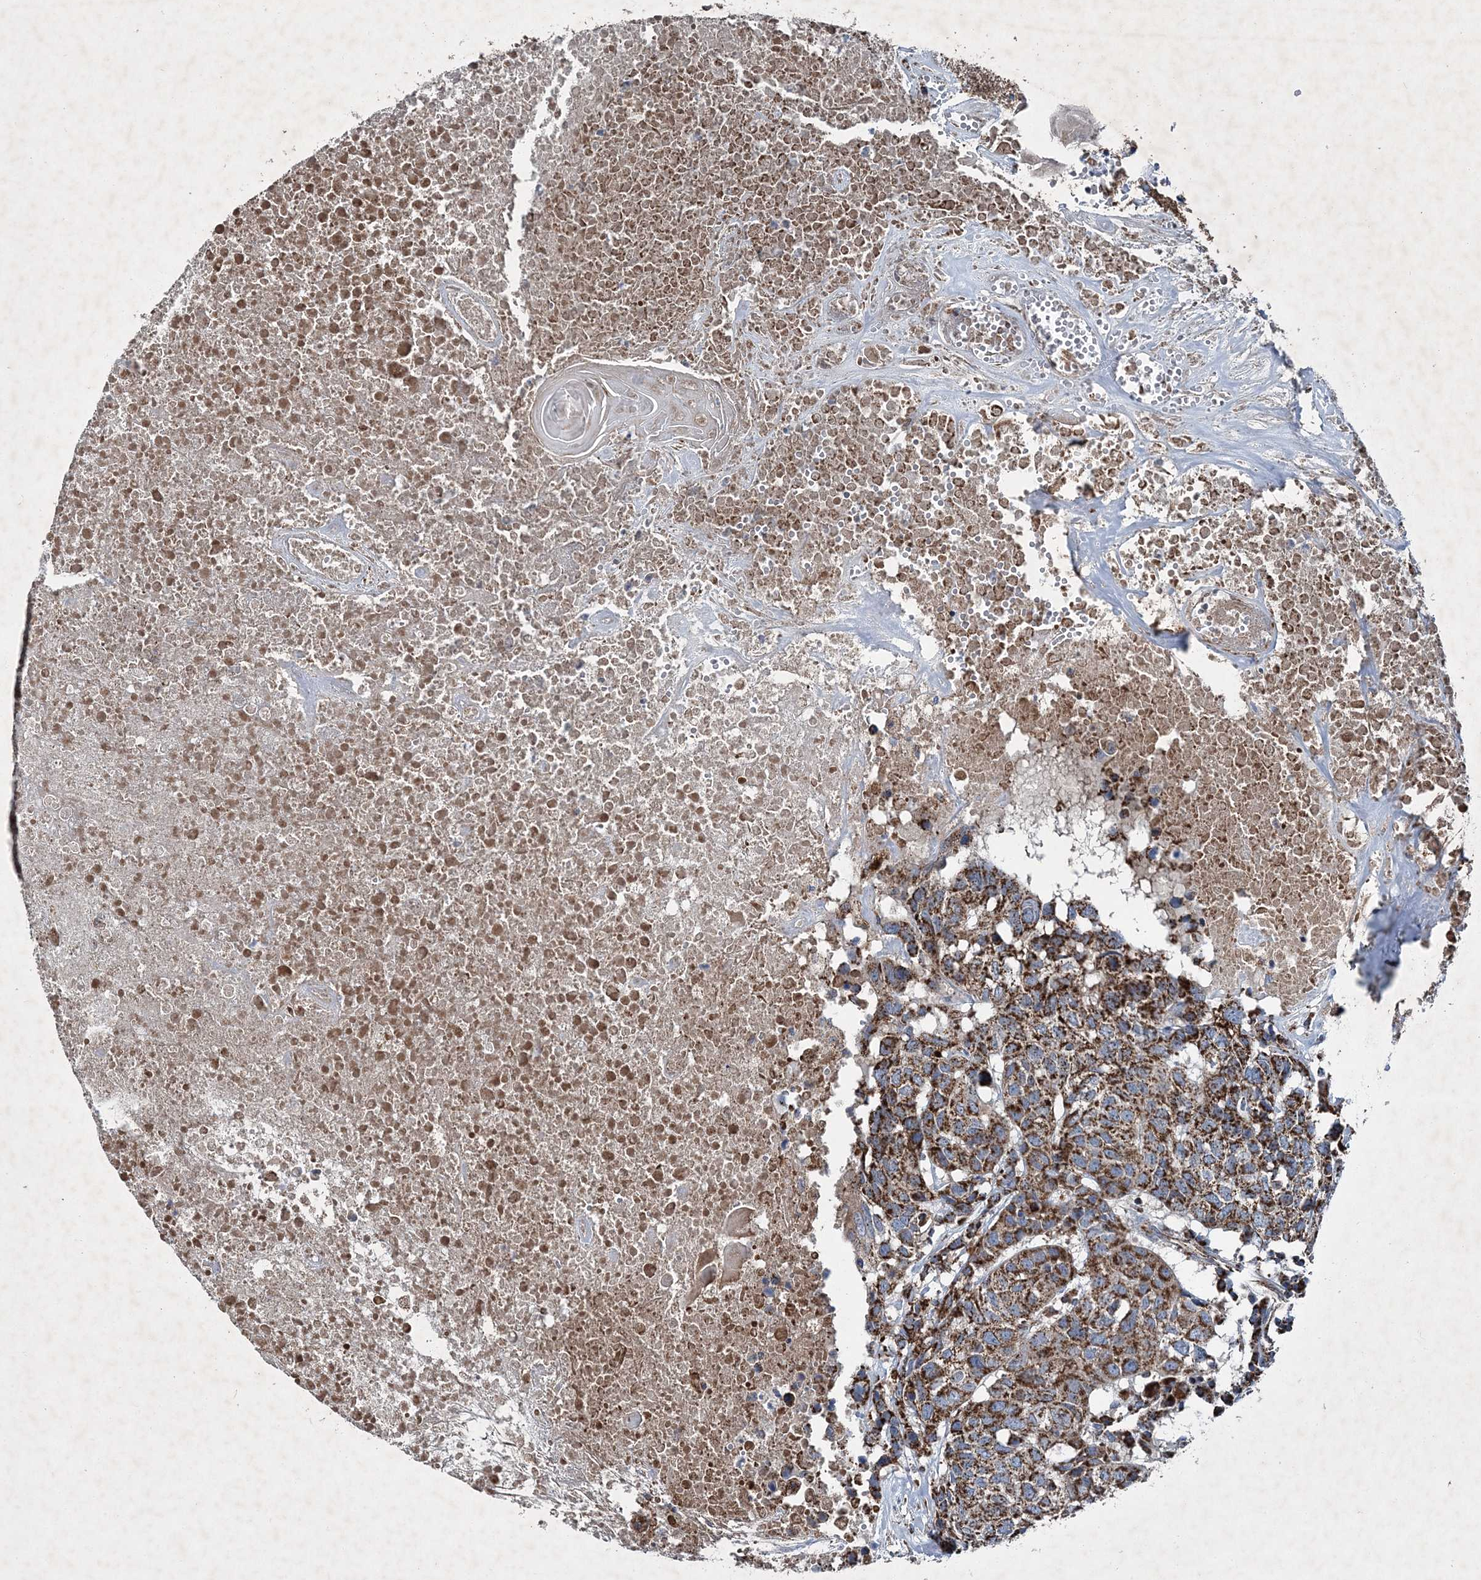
{"staining": {"intensity": "strong", "quantity": ">75%", "location": "cytoplasmic/membranous"}, "tissue": "head and neck cancer", "cell_type": "Tumor cells", "image_type": "cancer", "snomed": [{"axis": "morphology", "description": "Squamous cell carcinoma, NOS"}, {"axis": "topography", "description": "Head-Neck"}], "caption": "This is an image of immunohistochemistry staining of head and neck cancer (squamous cell carcinoma), which shows strong staining in the cytoplasmic/membranous of tumor cells.", "gene": "SPAG16", "patient": {"sex": "male", "age": 66}}